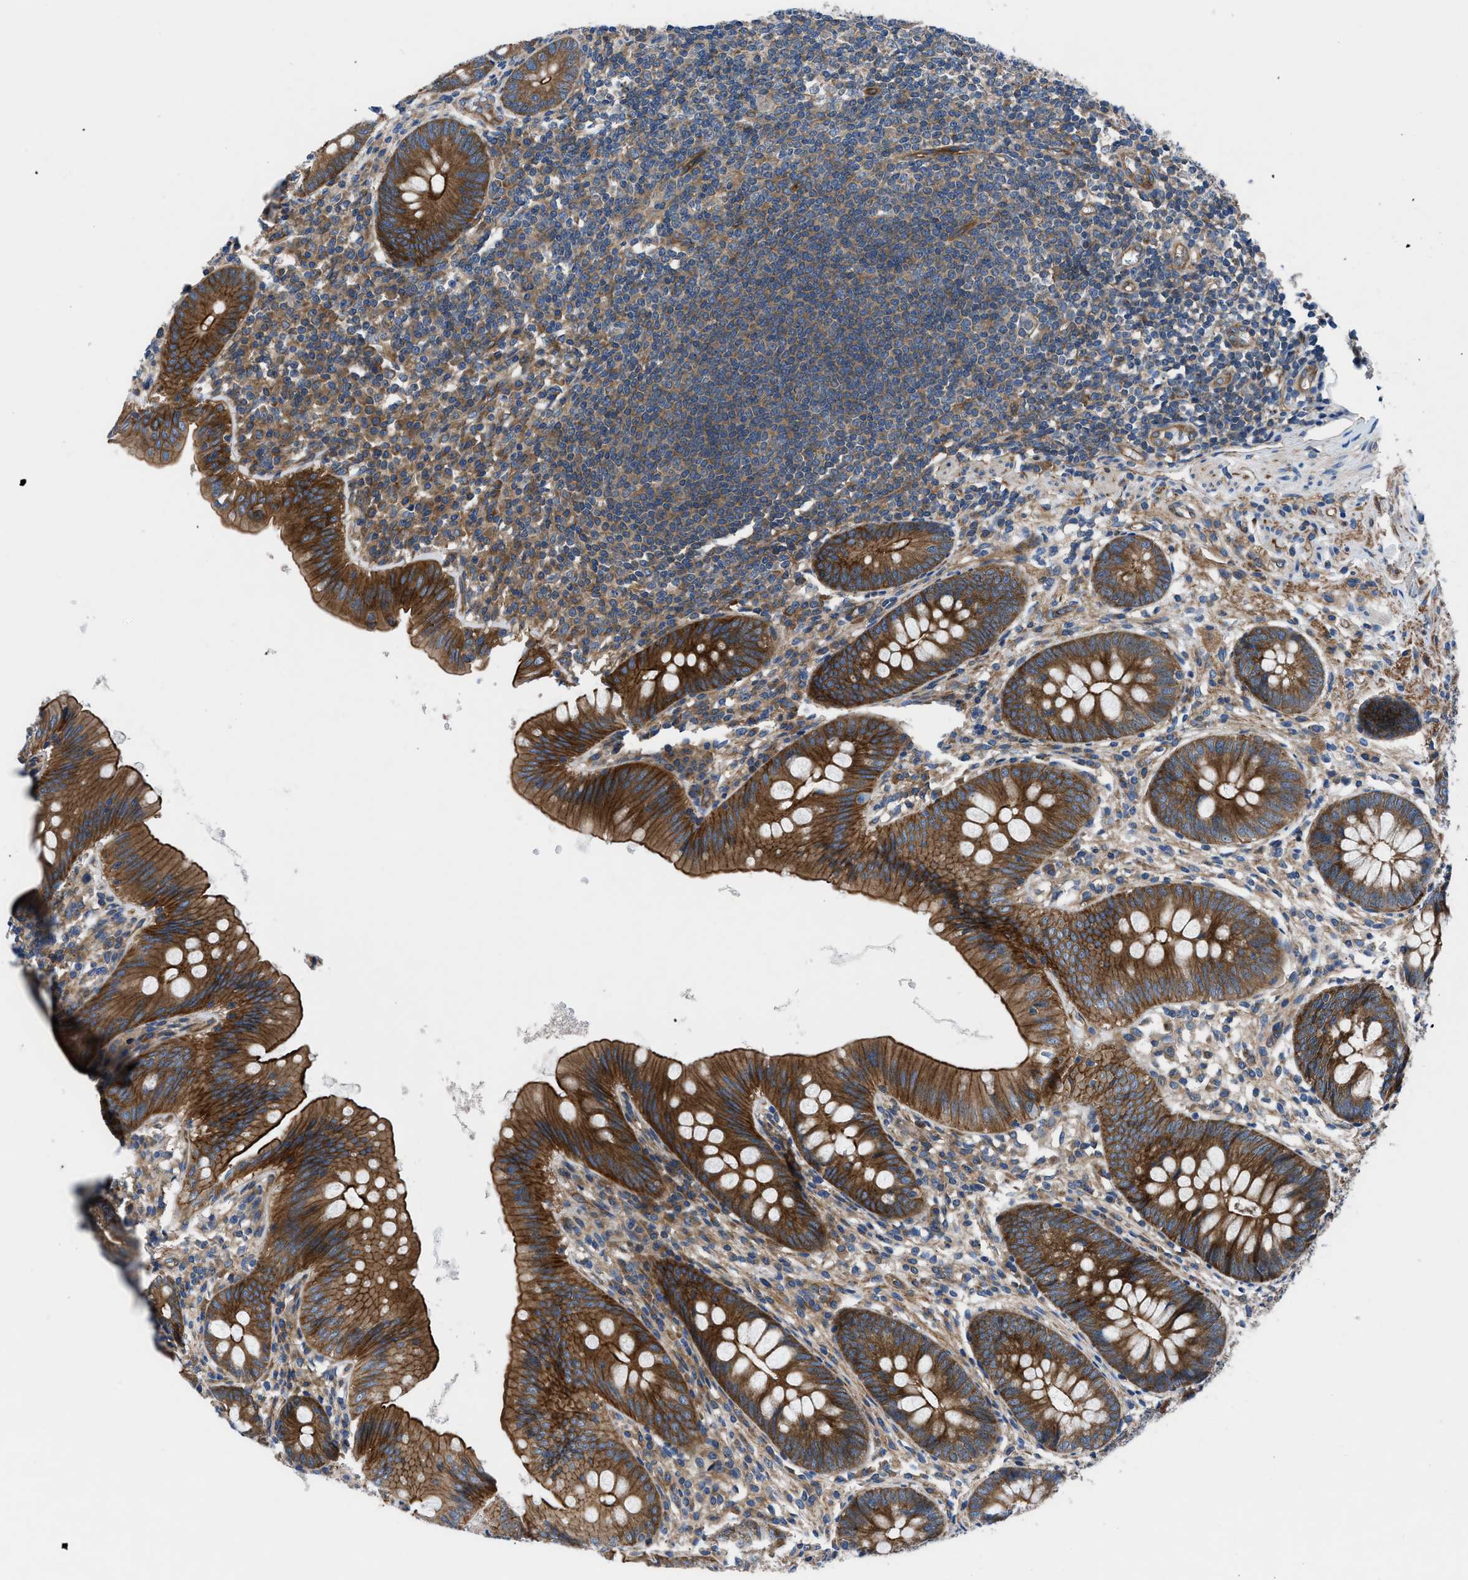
{"staining": {"intensity": "strong", "quantity": ">75%", "location": "cytoplasmic/membranous"}, "tissue": "appendix", "cell_type": "Glandular cells", "image_type": "normal", "snomed": [{"axis": "morphology", "description": "Normal tissue, NOS"}, {"axis": "topography", "description": "Appendix"}], "caption": "Normal appendix was stained to show a protein in brown. There is high levels of strong cytoplasmic/membranous staining in approximately >75% of glandular cells. The staining was performed using DAB (3,3'-diaminobenzidine), with brown indicating positive protein expression. Nuclei are stained blue with hematoxylin.", "gene": "TRIP4", "patient": {"sex": "male", "age": 56}}